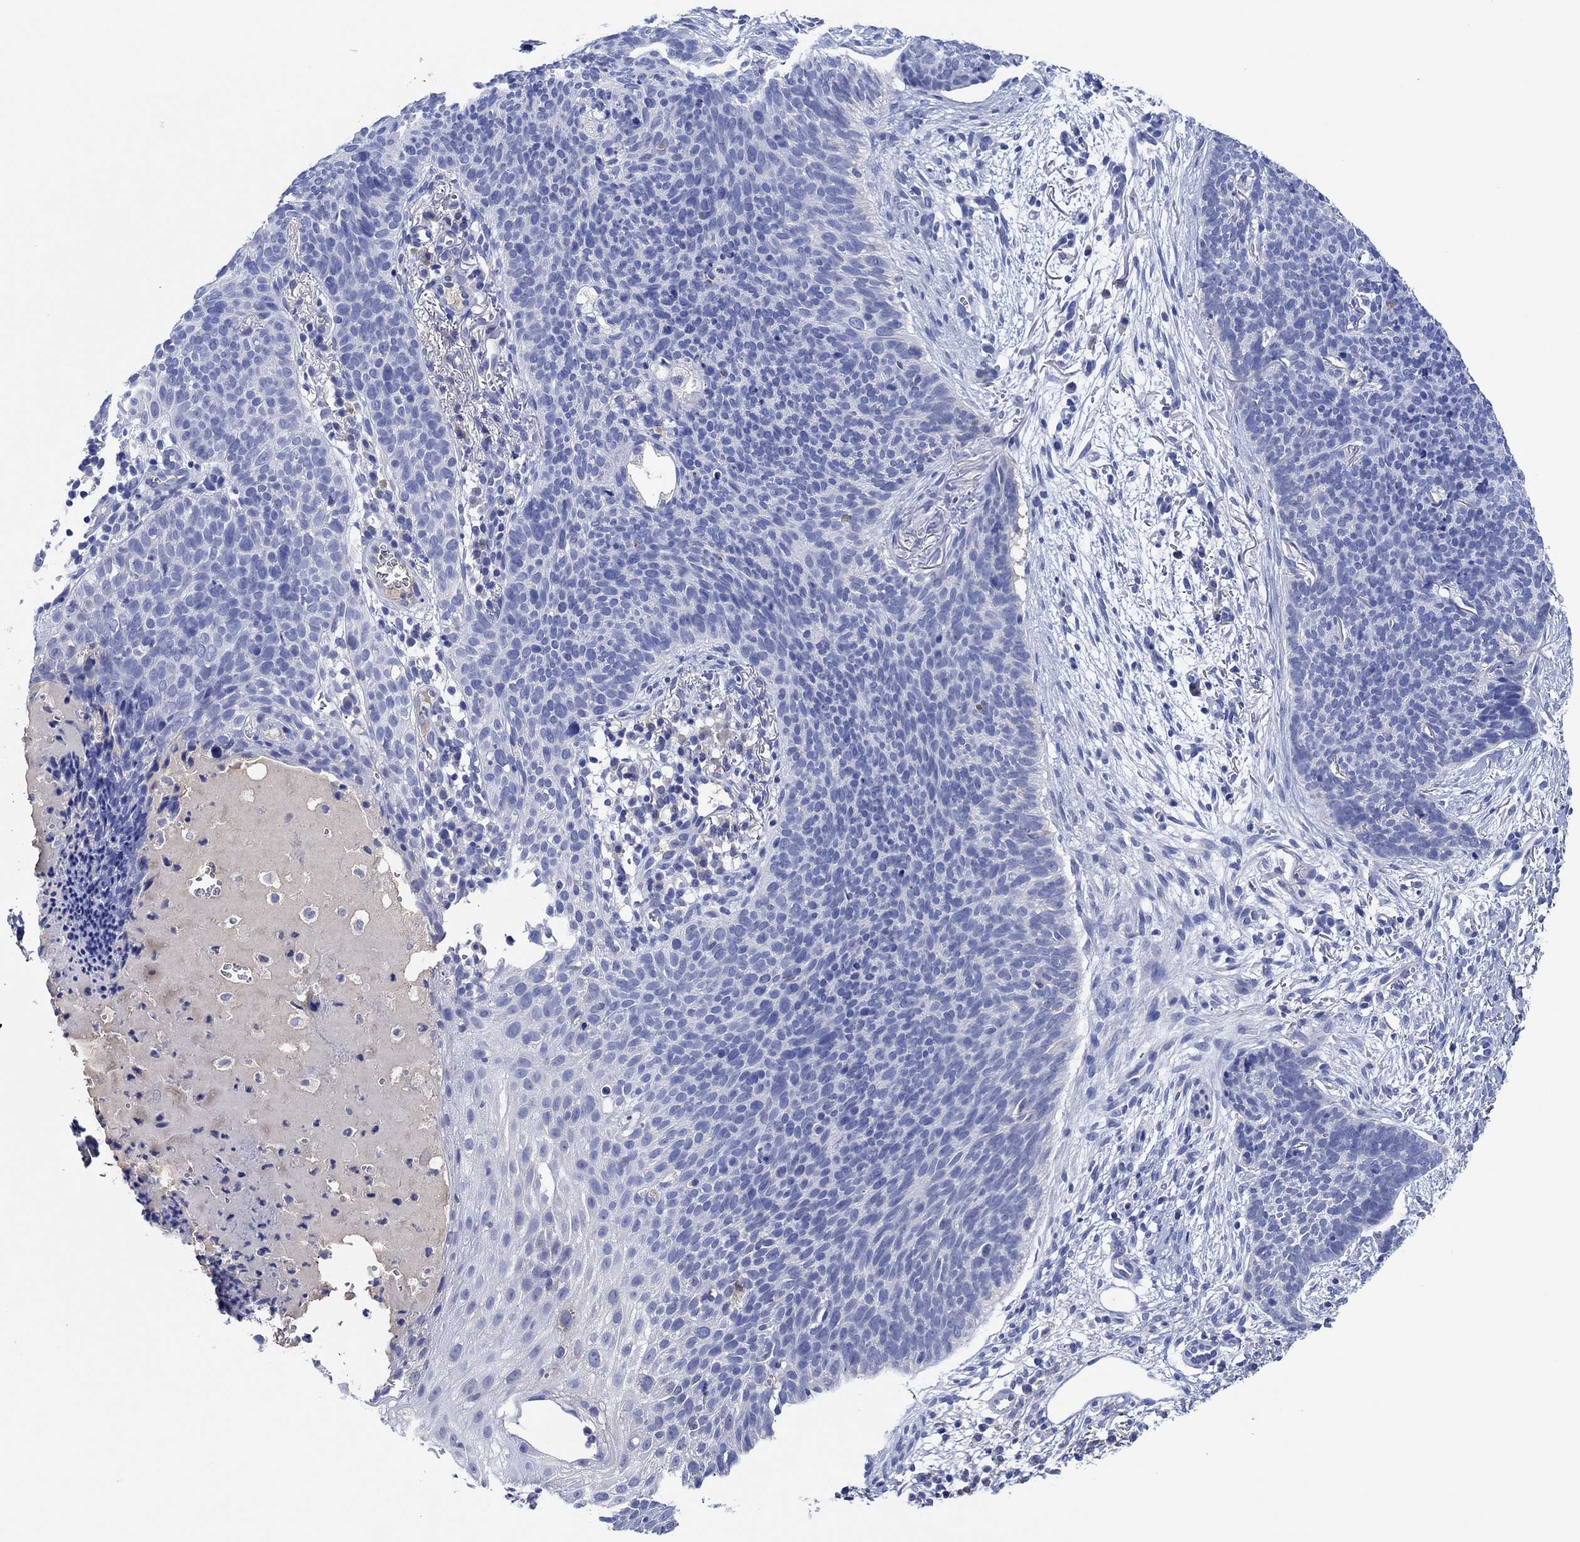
{"staining": {"intensity": "negative", "quantity": "none", "location": "none"}, "tissue": "skin cancer", "cell_type": "Tumor cells", "image_type": "cancer", "snomed": [{"axis": "morphology", "description": "Basal cell carcinoma"}, {"axis": "topography", "description": "Skin"}], "caption": "A micrograph of skin basal cell carcinoma stained for a protein reveals no brown staining in tumor cells.", "gene": "CPNE6", "patient": {"sex": "male", "age": 64}}